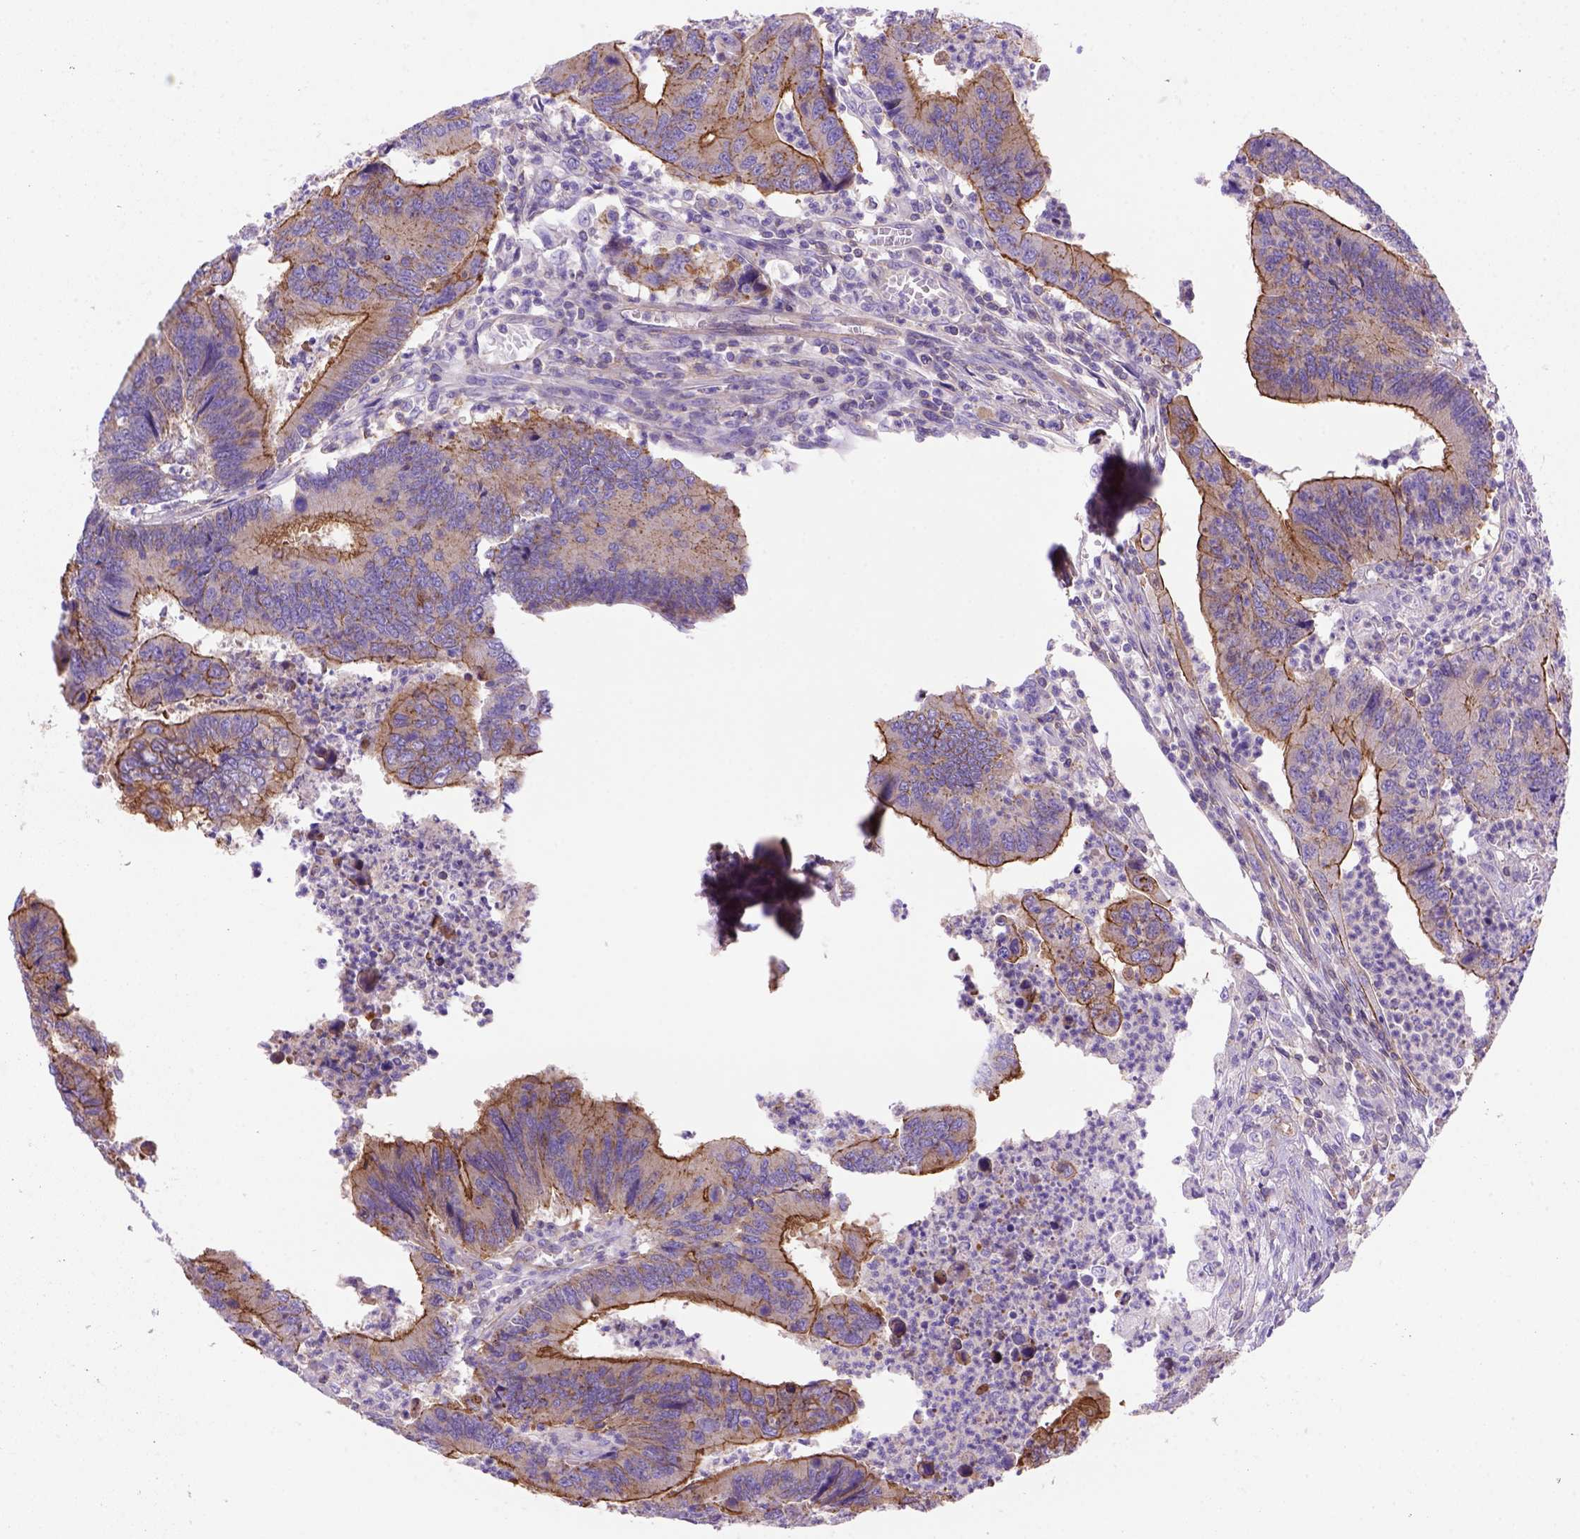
{"staining": {"intensity": "strong", "quantity": ">75%", "location": "cytoplasmic/membranous"}, "tissue": "colorectal cancer", "cell_type": "Tumor cells", "image_type": "cancer", "snomed": [{"axis": "morphology", "description": "Adenocarcinoma, NOS"}, {"axis": "topography", "description": "Colon"}], "caption": "Immunohistochemical staining of human colorectal adenocarcinoma displays strong cytoplasmic/membranous protein staining in about >75% of tumor cells.", "gene": "PEX12", "patient": {"sex": "female", "age": 67}}